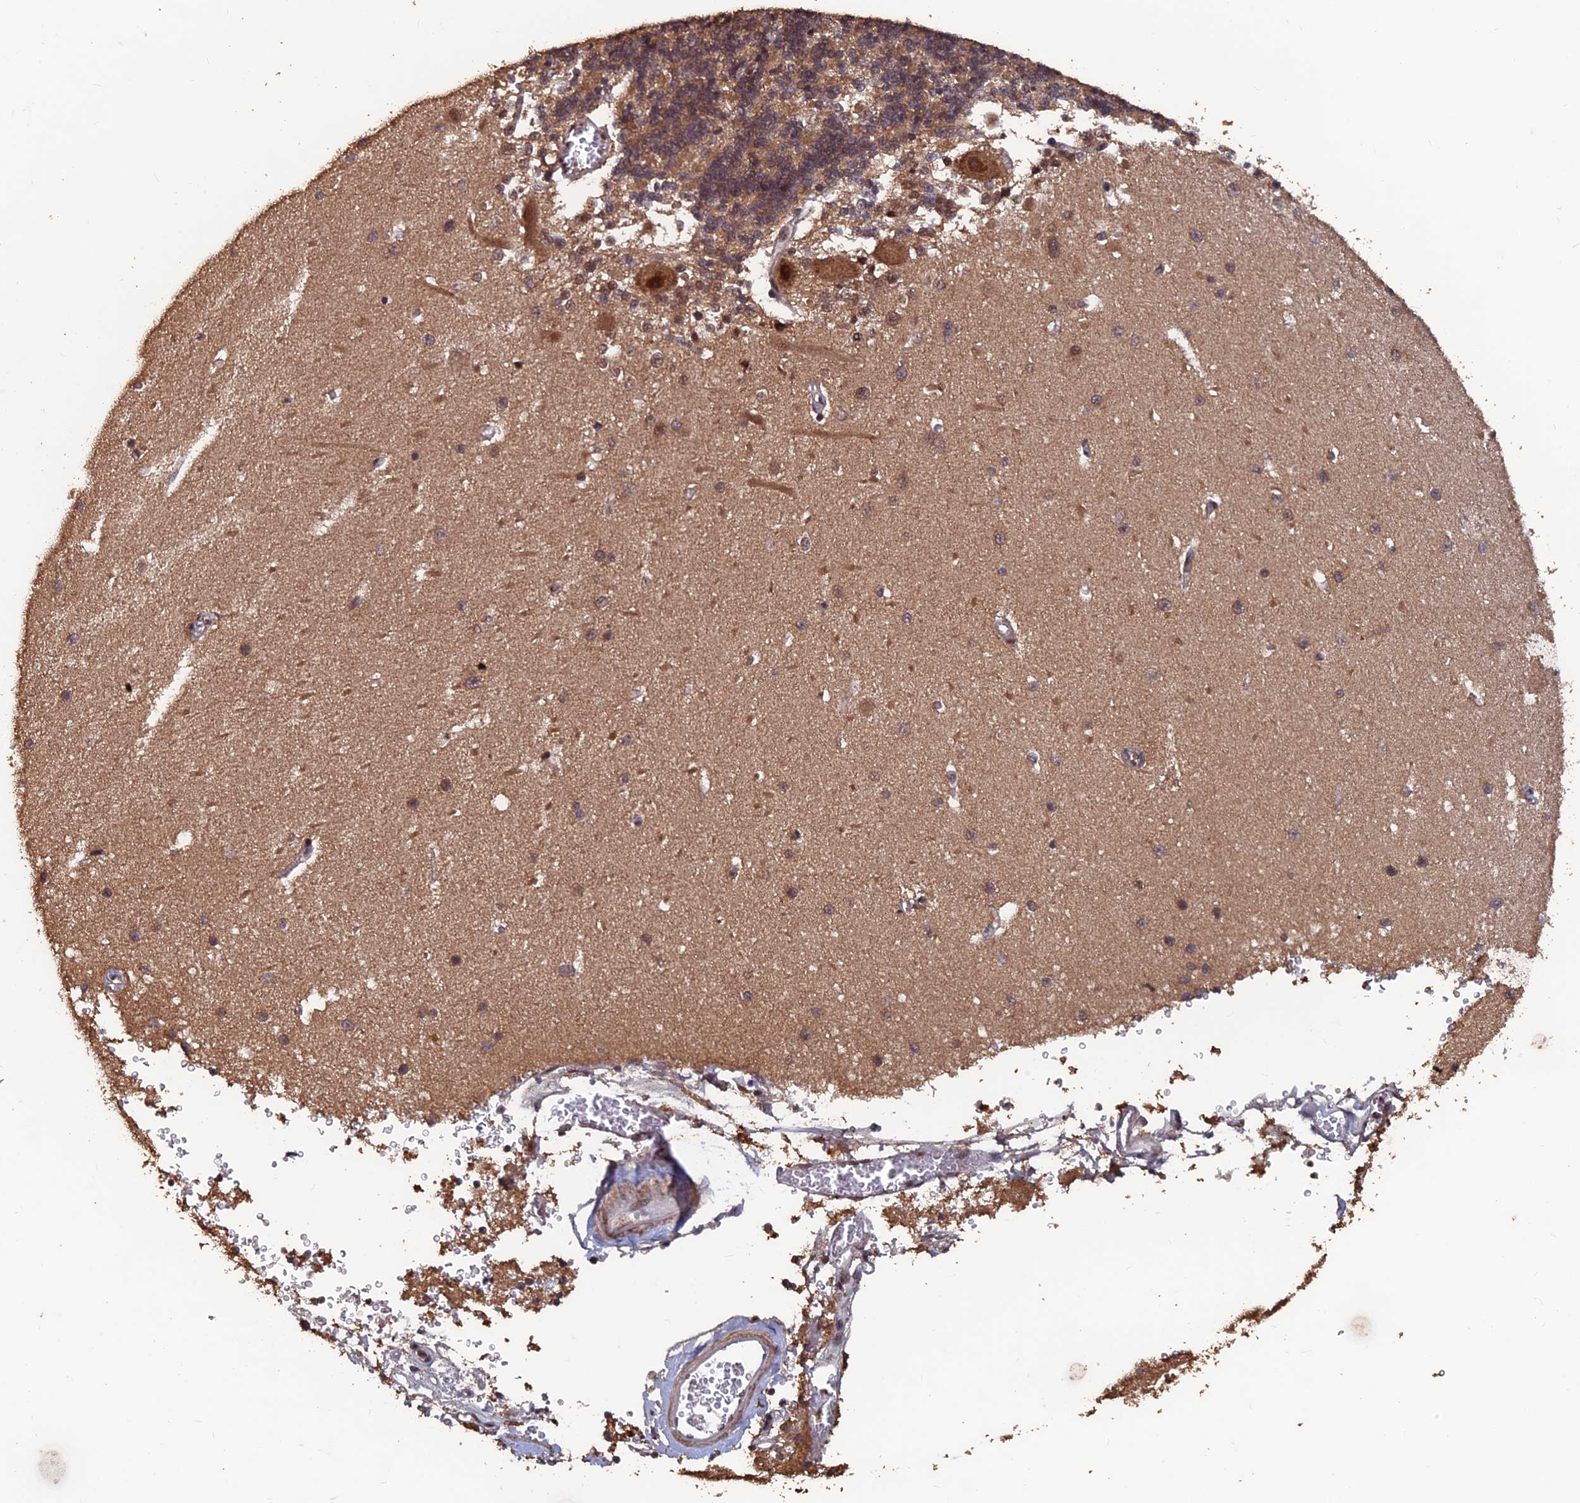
{"staining": {"intensity": "moderate", "quantity": ">75%", "location": "cytoplasmic/membranous"}, "tissue": "cerebellum", "cell_type": "Cells in granular layer", "image_type": "normal", "snomed": [{"axis": "morphology", "description": "Normal tissue, NOS"}, {"axis": "topography", "description": "Cerebellum"}], "caption": "Immunohistochemistry staining of unremarkable cerebellum, which shows medium levels of moderate cytoplasmic/membranous staining in about >75% of cells in granular layer indicating moderate cytoplasmic/membranous protein positivity. The staining was performed using DAB (3,3'-diaminobenzidine) (brown) for protein detection and nuclei were counterstained in hematoxylin (blue).", "gene": "FAM53C", "patient": {"sex": "male", "age": 37}}